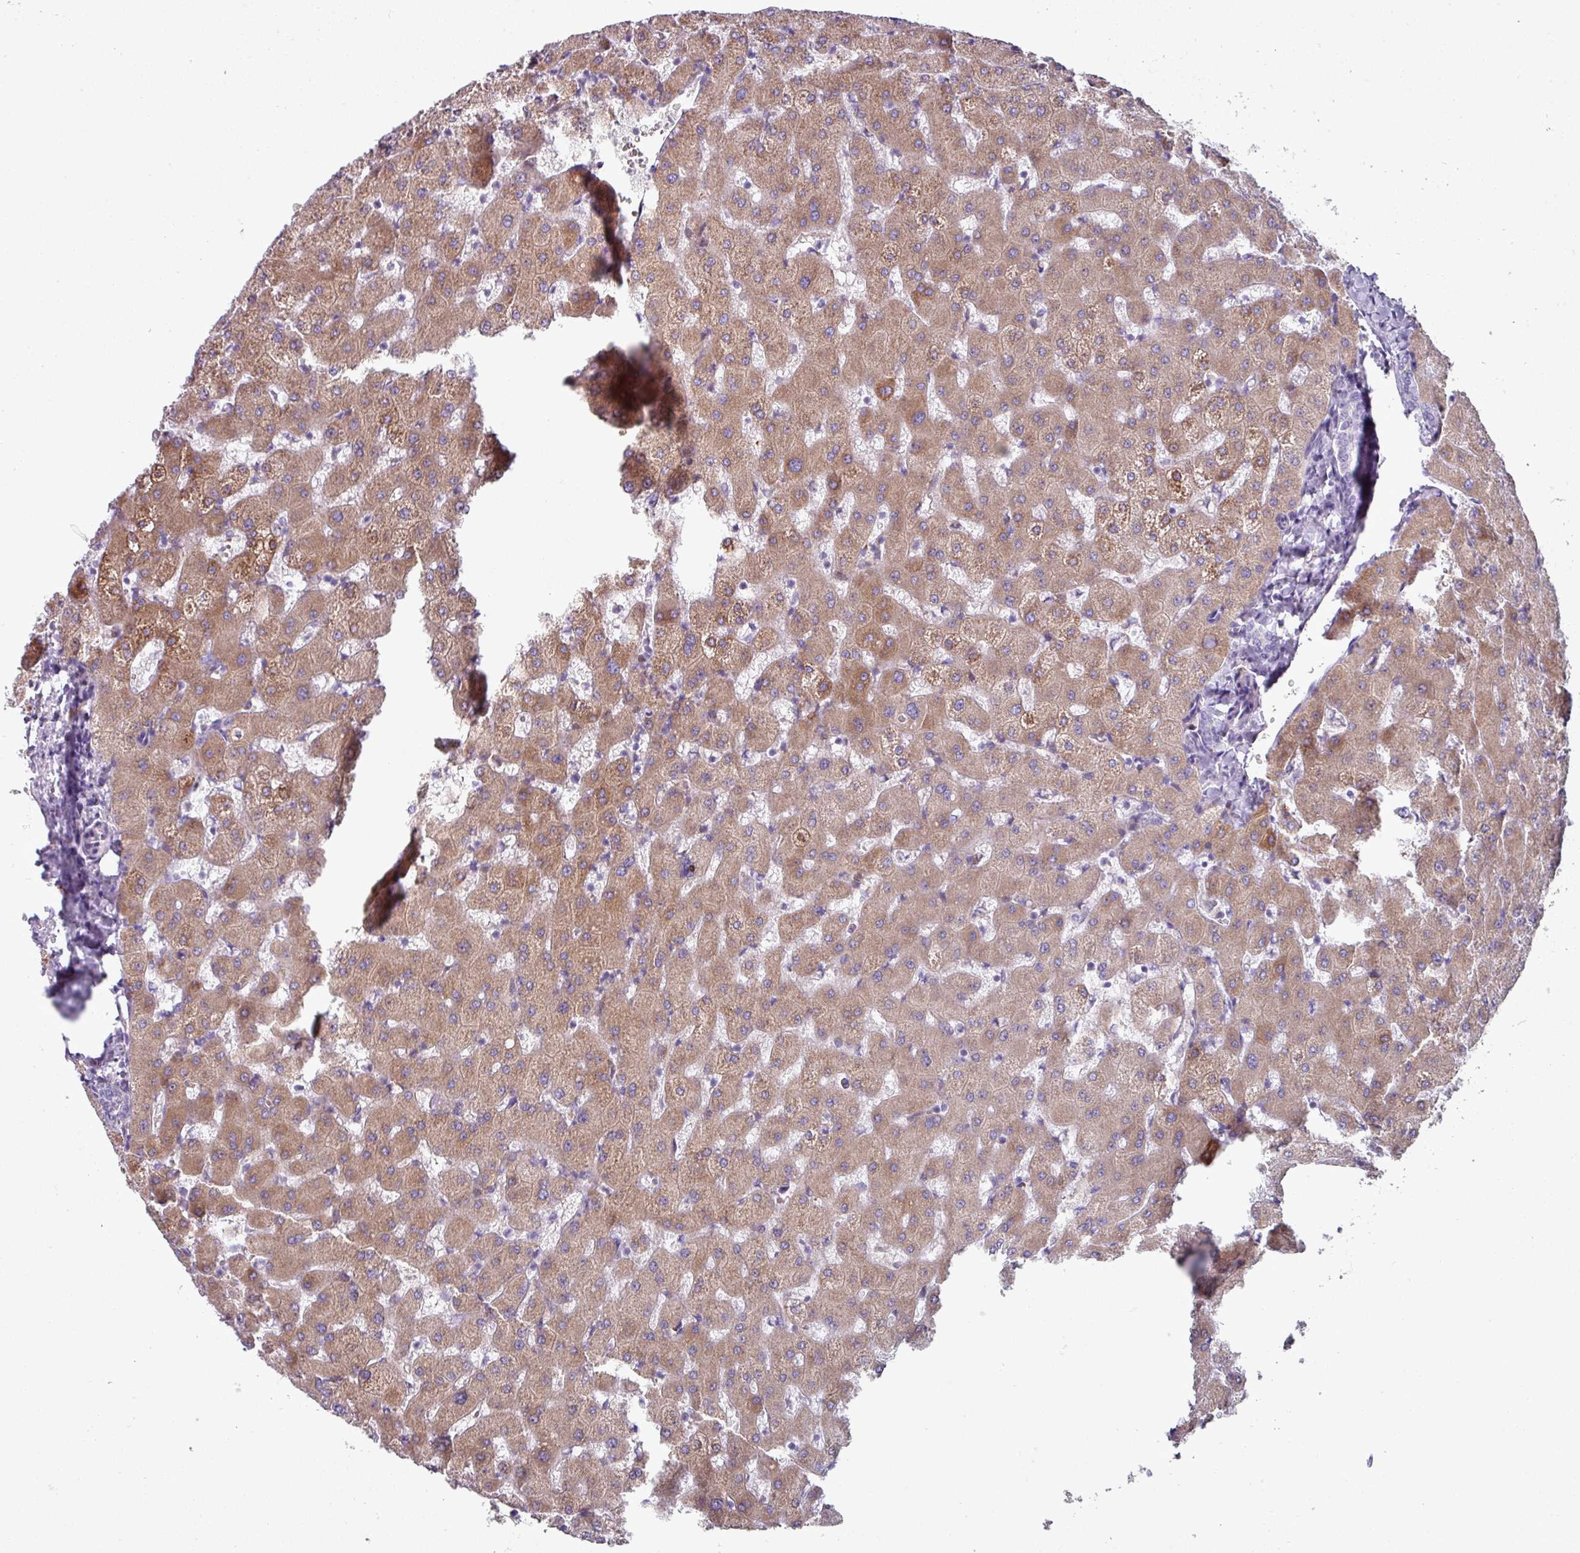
{"staining": {"intensity": "negative", "quantity": "none", "location": "none"}, "tissue": "liver", "cell_type": "Cholangiocytes", "image_type": "normal", "snomed": [{"axis": "morphology", "description": "Normal tissue, NOS"}, {"axis": "topography", "description": "Liver"}], "caption": "This photomicrograph is of unremarkable liver stained with immunohistochemistry (IHC) to label a protein in brown with the nuclei are counter-stained blue. There is no staining in cholangiocytes. (DAB immunohistochemistry visualized using brightfield microscopy, high magnification).", "gene": "BMS1", "patient": {"sex": "female", "age": 63}}